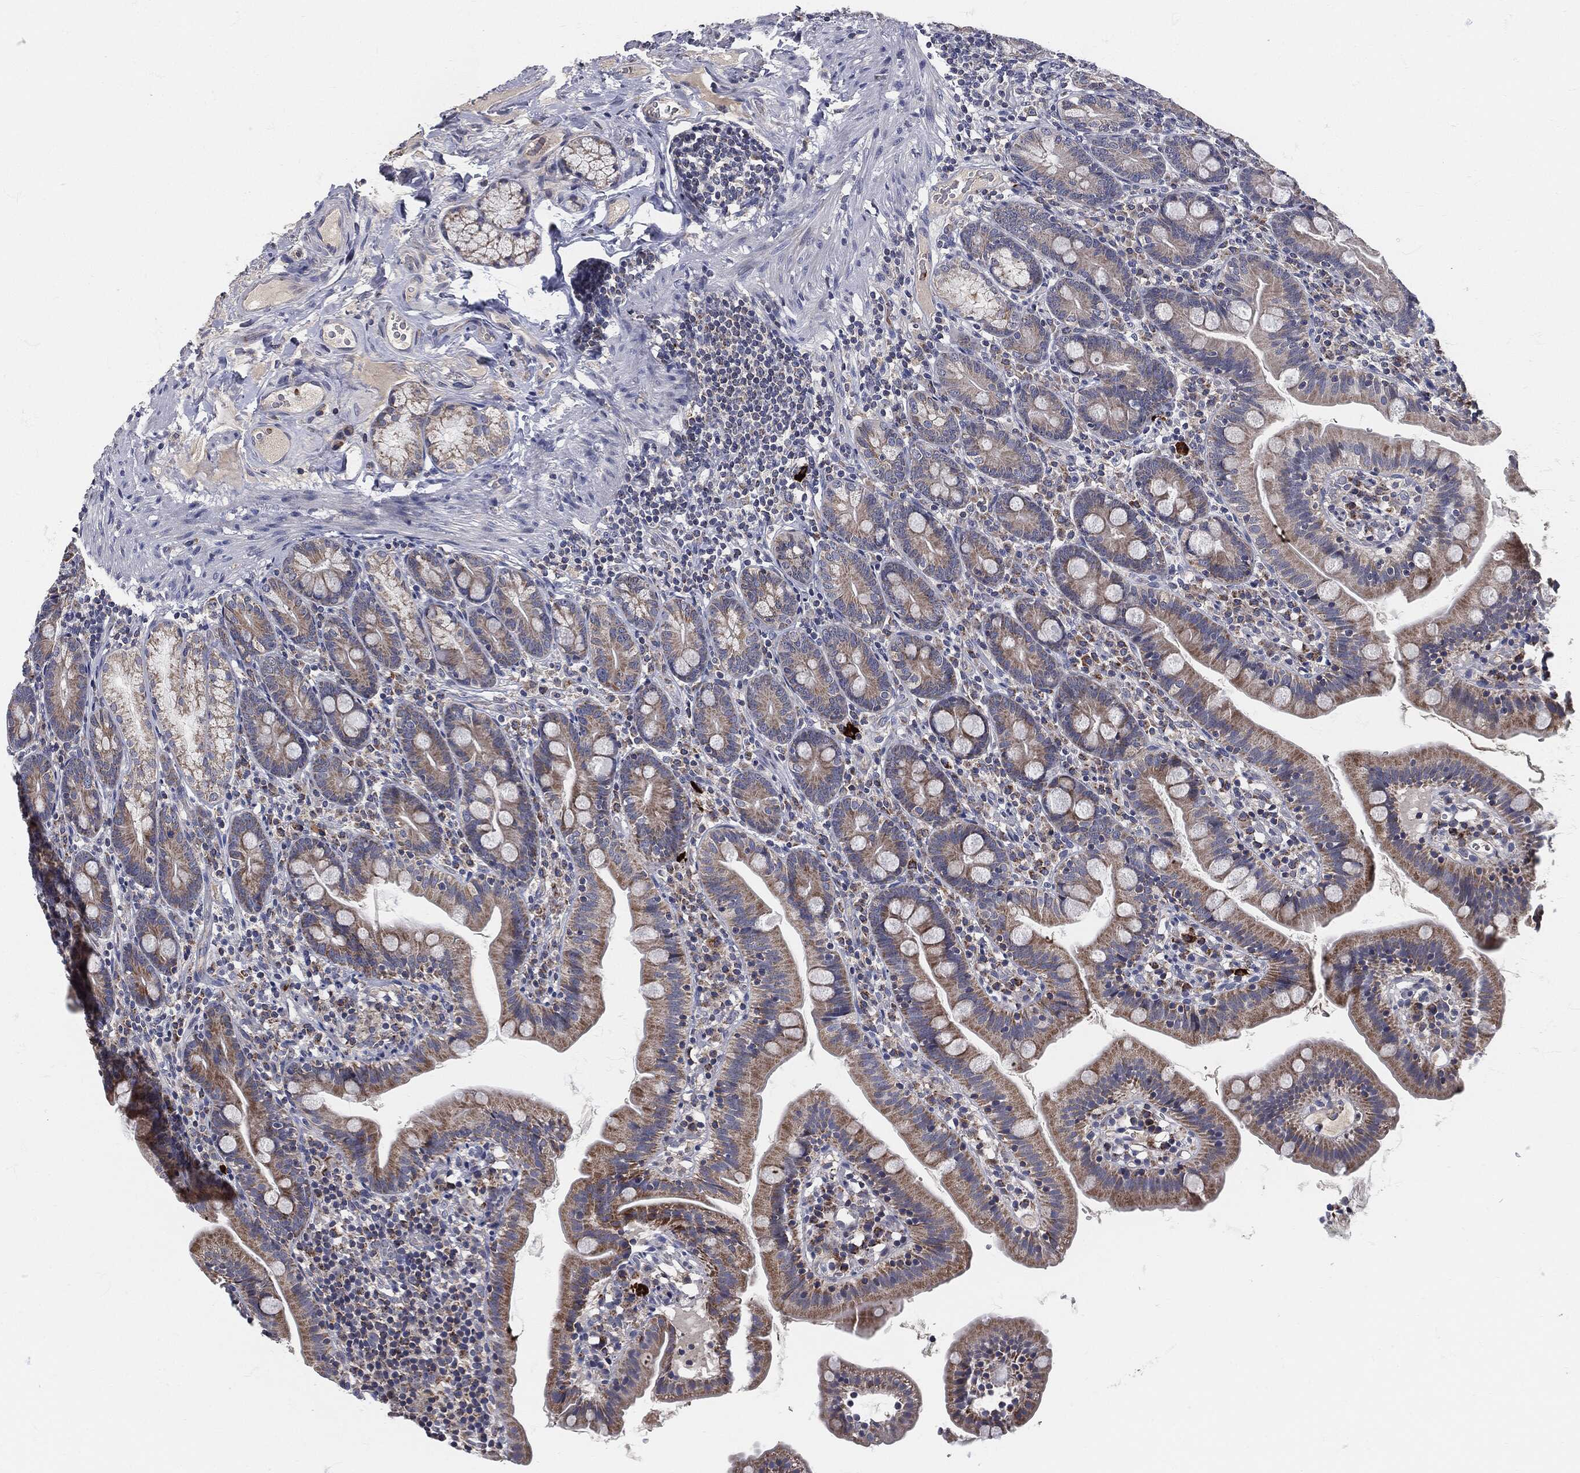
{"staining": {"intensity": "strong", "quantity": "<25%", "location": "cytoplasmic/membranous"}, "tissue": "duodenum", "cell_type": "Glandular cells", "image_type": "normal", "snomed": [{"axis": "morphology", "description": "Normal tissue, NOS"}, {"axis": "topography", "description": "Duodenum"}], "caption": "DAB (3,3'-diaminobenzidine) immunohistochemical staining of benign human duodenum displays strong cytoplasmic/membranous protein positivity in approximately <25% of glandular cells.", "gene": "SIGLEC9", "patient": {"sex": "female", "age": 67}}